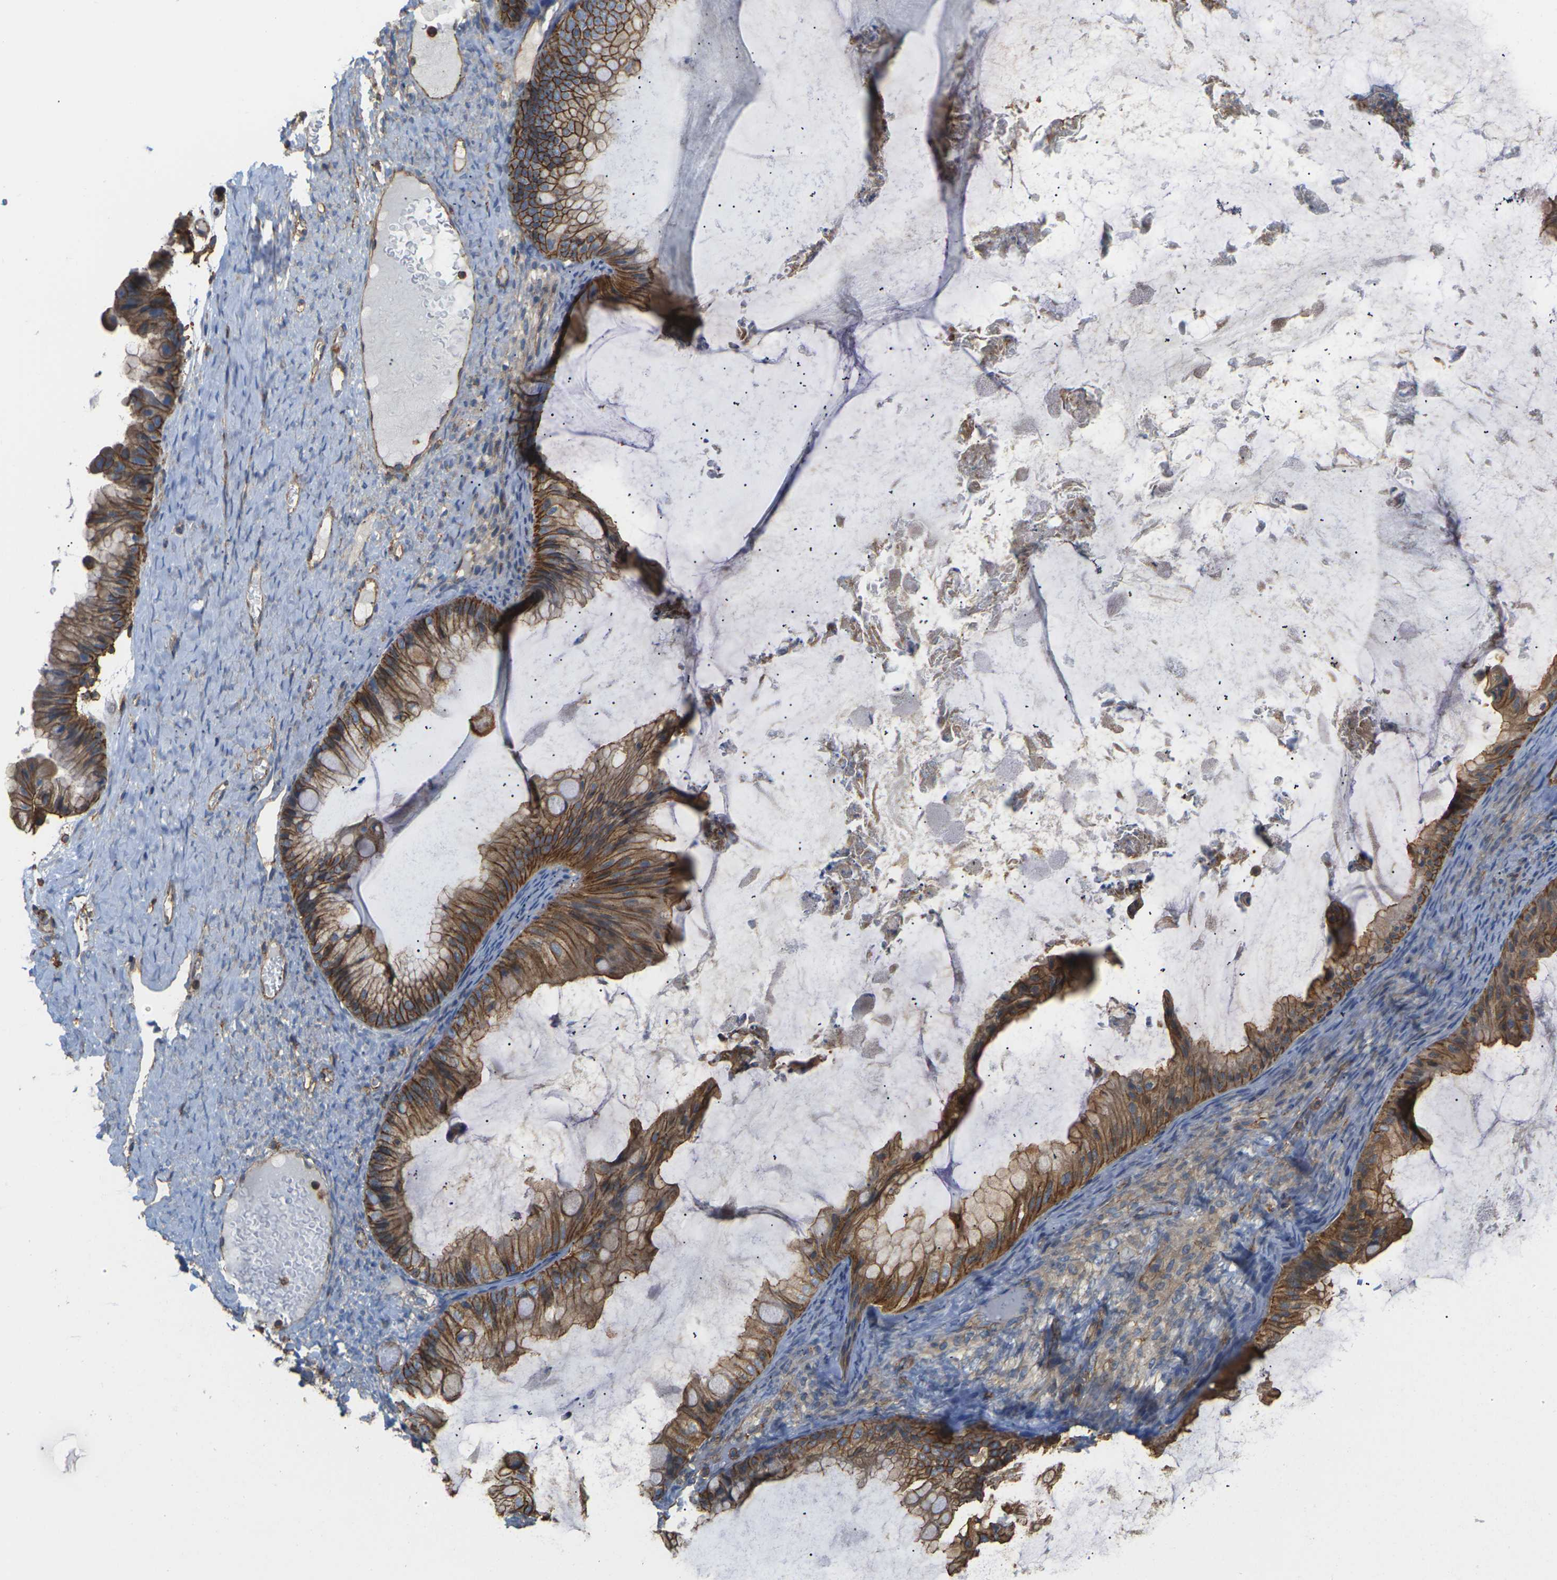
{"staining": {"intensity": "strong", "quantity": ">75%", "location": "cytoplasmic/membranous"}, "tissue": "ovarian cancer", "cell_type": "Tumor cells", "image_type": "cancer", "snomed": [{"axis": "morphology", "description": "Cystadenocarcinoma, mucinous, NOS"}, {"axis": "topography", "description": "Ovary"}], "caption": "Ovarian cancer stained for a protein (brown) exhibits strong cytoplasmic/membranous positive expression in approximately >75% of tumor cells.", "gene": "IQGAP1", "patient": {"sex": "female", "age": 61}}